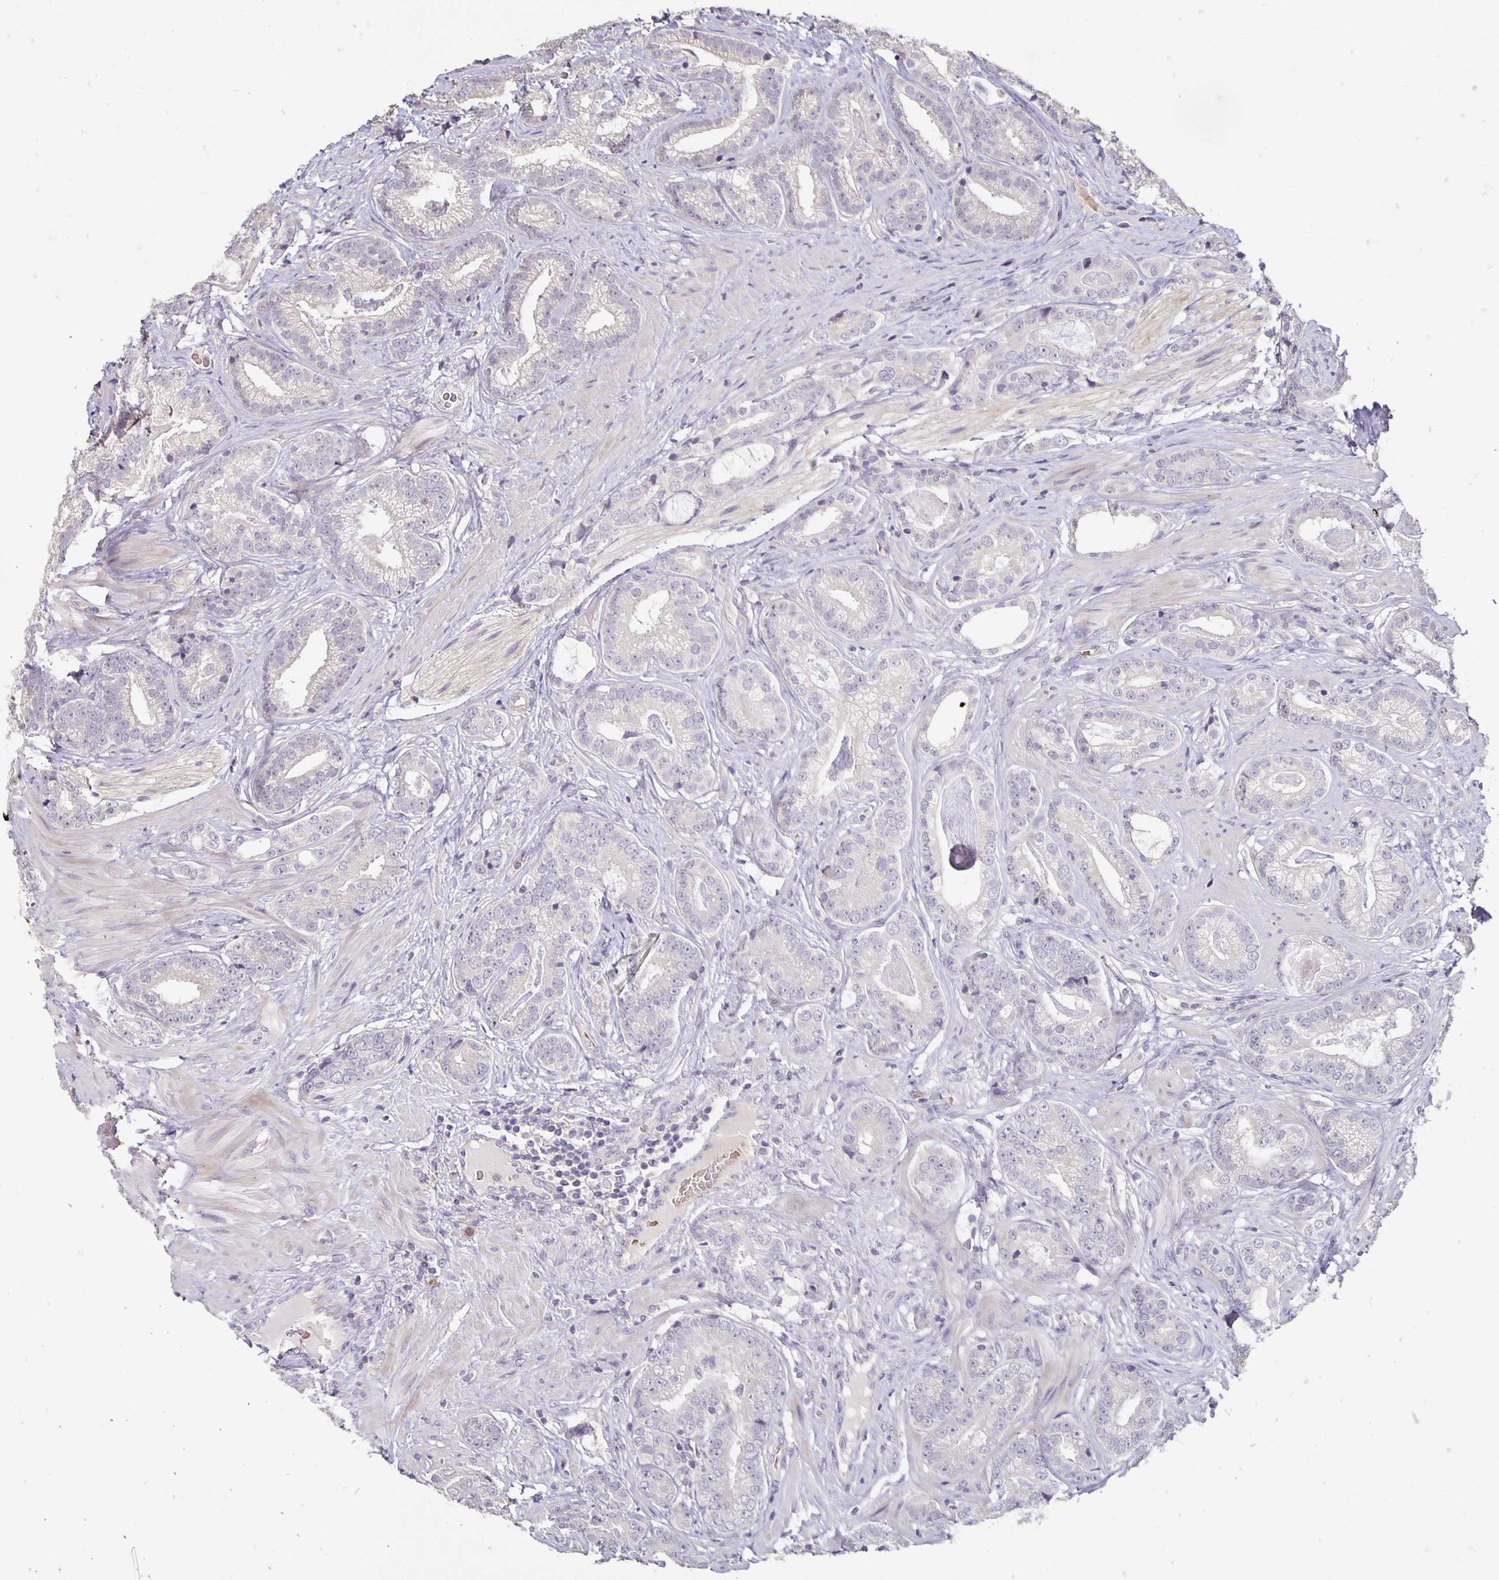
{"staining": {"intensity": "negative", "quantity": "none", "location": "none"}, "tissue": "prostate cancer", "cell_type": "Tumor cells", "image_type": "cancer", "snomed": [{"axis": "morphology", "description": "Adenocarcinoma, Low grade"}, {"axis": "topography", "description": "Prostate"}], "caption": "High magnification brightfield microscopy of prostate low-grade adenocarcinoma stained with DAB (brown) and counterstained with hematoxylin (blue): tumor cells show no significant positivity.", "gene": "CST6", "patient": {"sex": "male", "age": 61}}